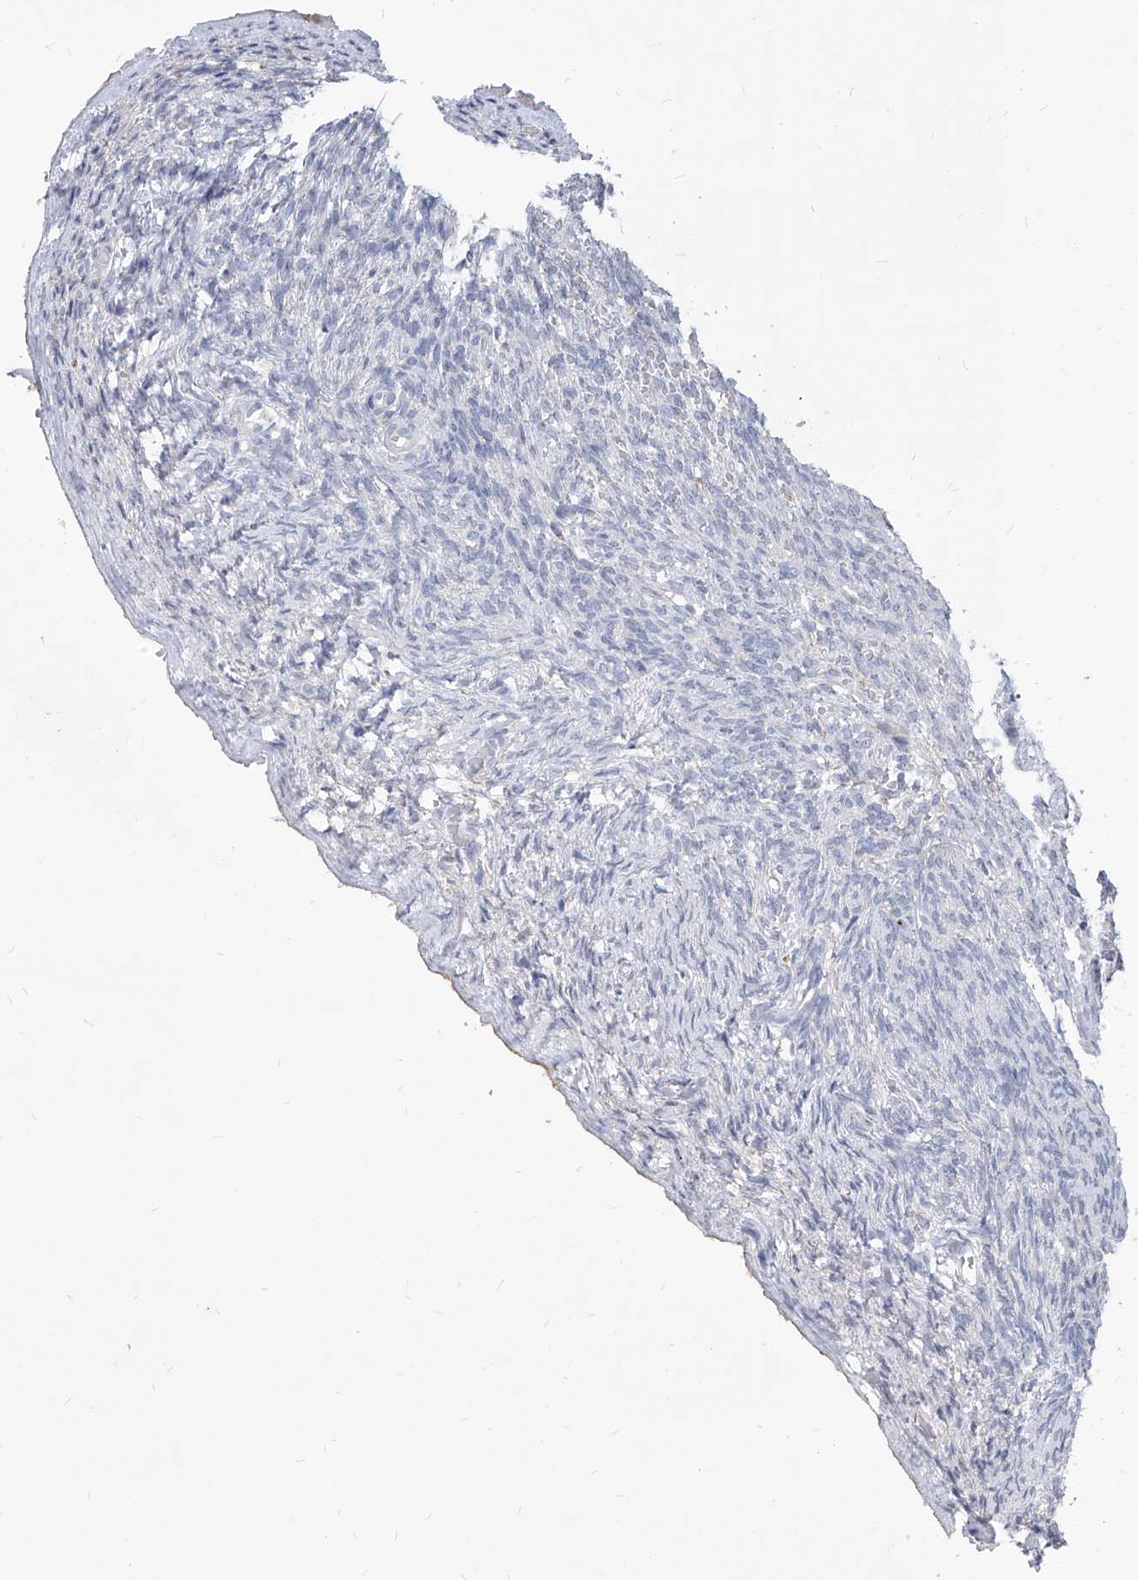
{"staining": {"intensity": "negative", "quantity": "none", "location": "none"}, "tissue": "ovary", "cell_type": "Ovarian stroma cells", "image_type": "normal", "snomed": [{"axis": "morphology", "description": "Normal tissue, NOS"}, {"axis": "topography", "description": "Ovary"}], "caption": "Ovarian stroma cells are negative for brown protein staining in benign ovary. The staining is performed using DAB (3,3'-diaminobenzidine) brown chromogen with nuclei counter-stained in using hematoxylin.", "gene": "AGPS", "patient": {"sex": "female", "age": 34}}